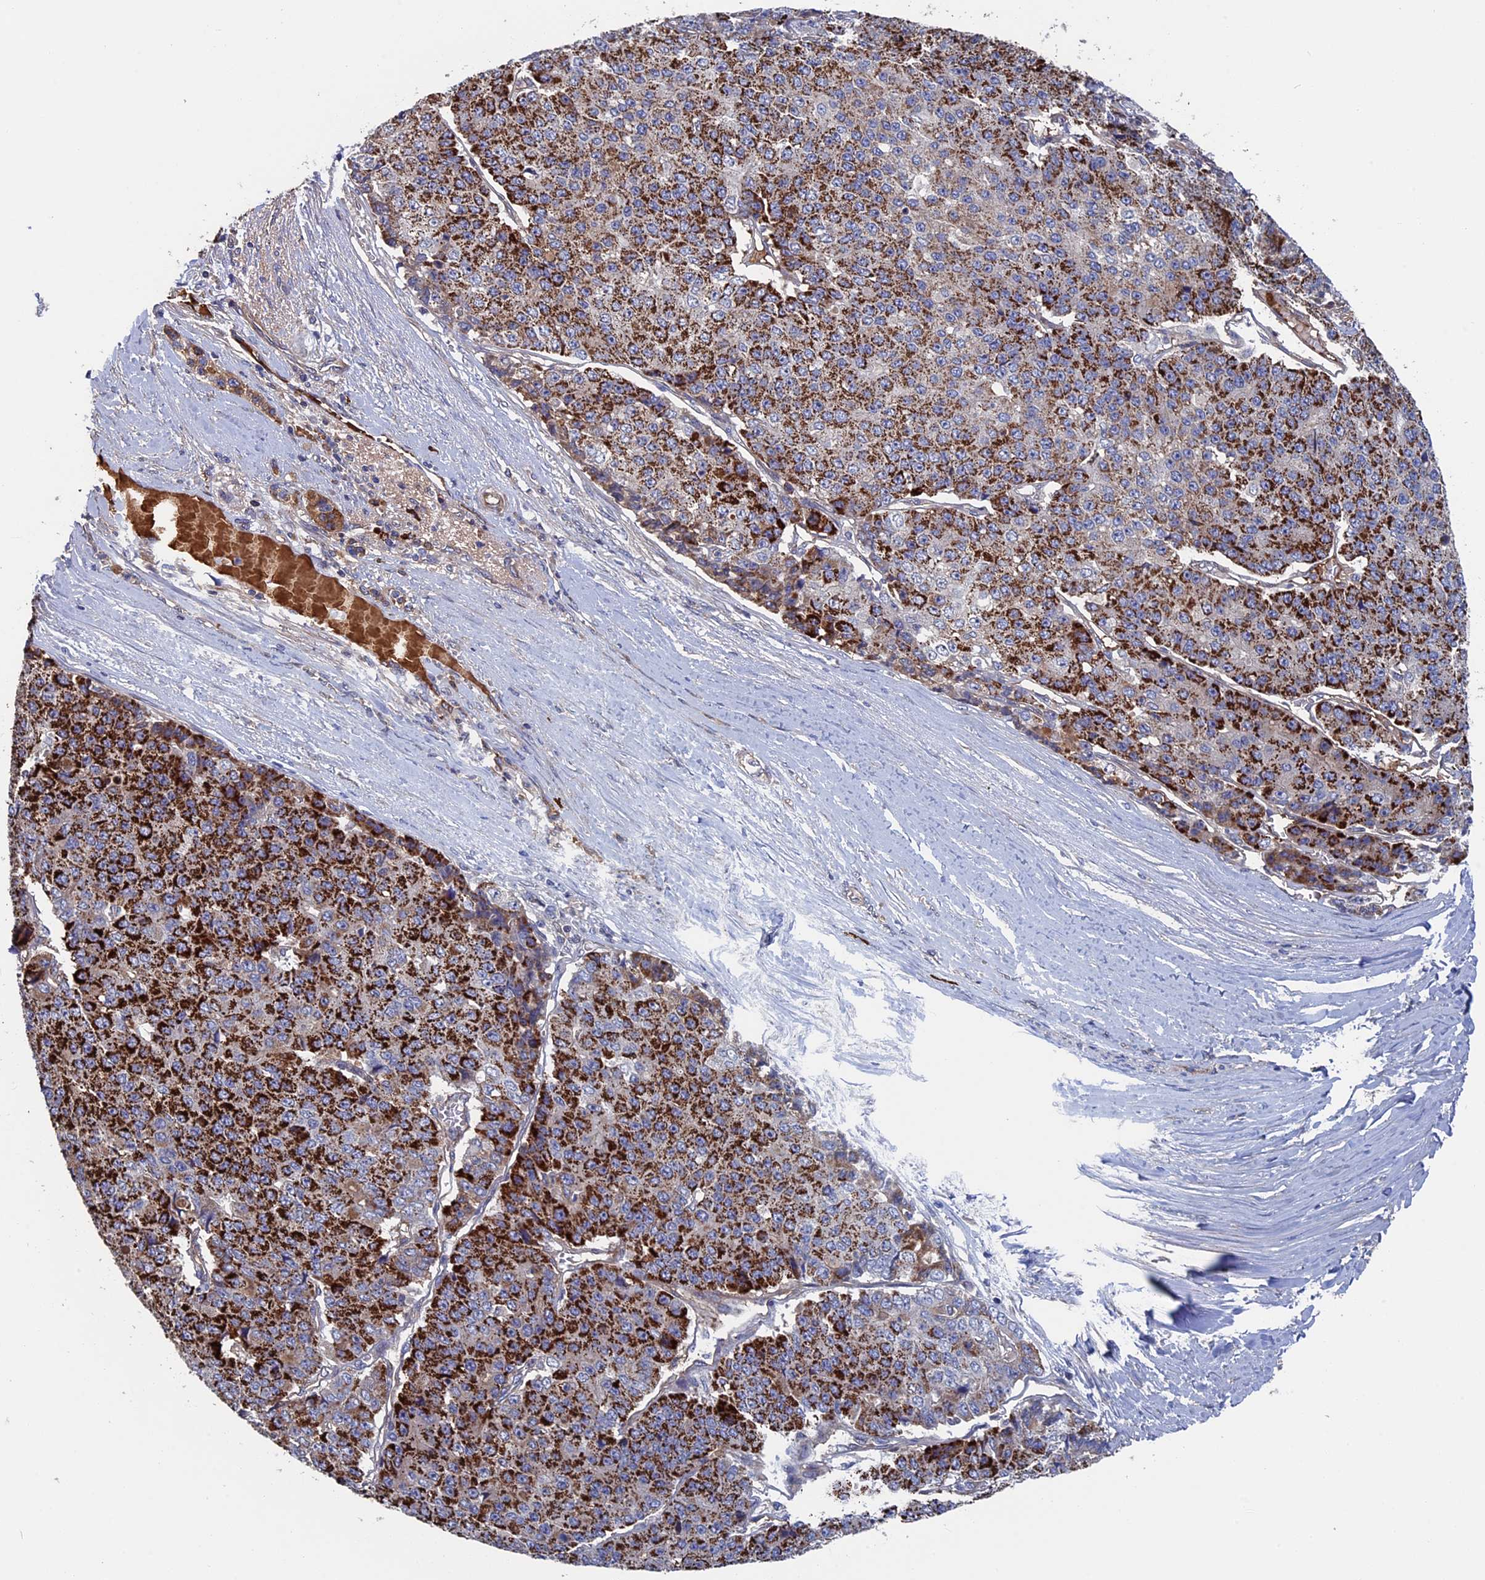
{"staining": {"intensity": "strong", "quantity": ">75%", "location": "cytoplasmic/membranous"}, "tissue": "pancreatic cancer", "cell_type": "Tumor cells", "image_type": "cancer", "snomed": [{"axis": "morphology", "description": "Adenocarcinoma, NOS"}, {"axis": "topography", "description": "Pancreas"}], "caption": "This histopathology image demonstrates IHC staining of pancreatic adenocarcinoma, with high strong cytoplasmic/membranous expression in about >75% of tumor cells.", "gene": "RPUSD1", "patient": {"sex": "male", "age": 50}}